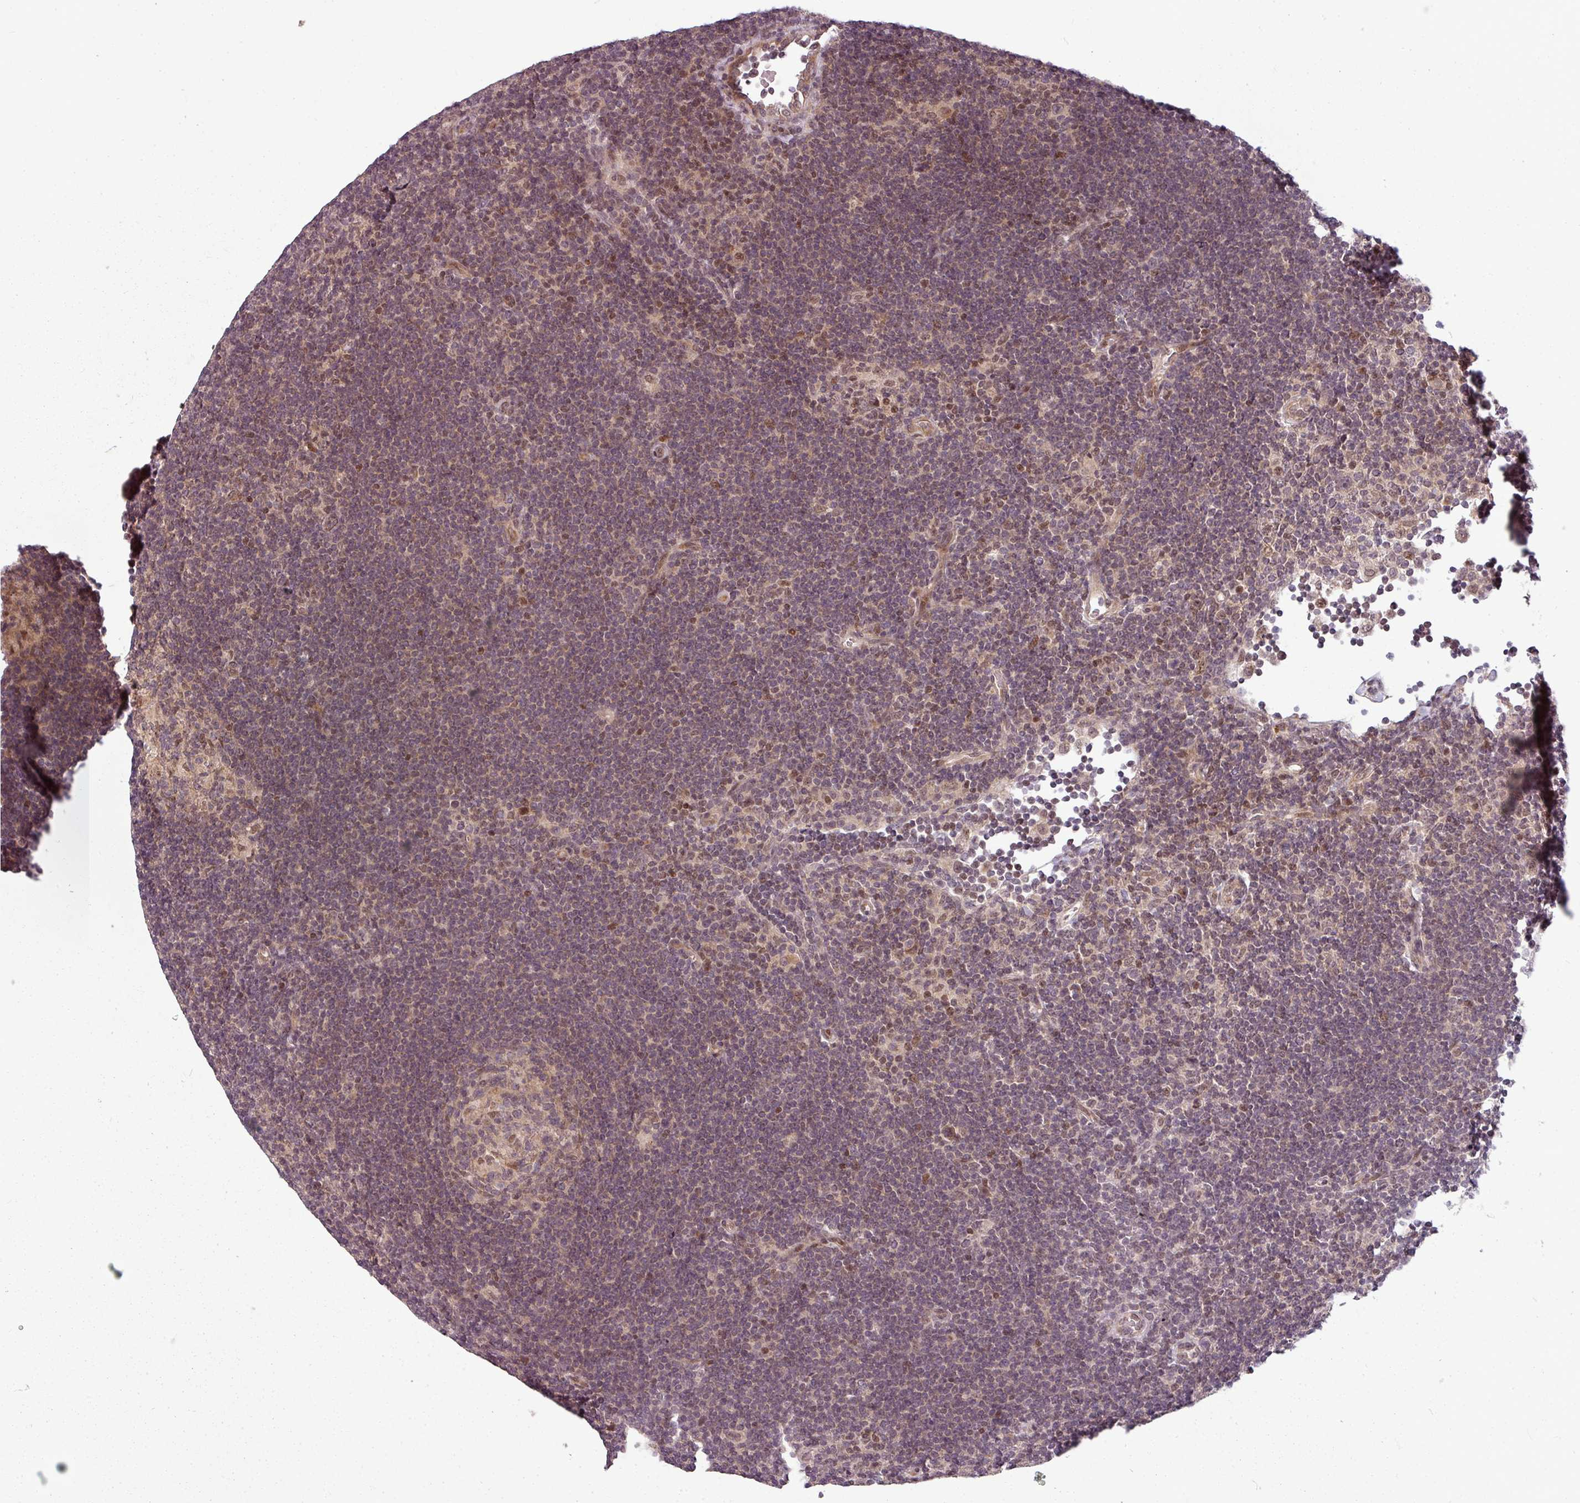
{"staining": {"intensity": "weak", "quantity": "25%-75%", "location": "cytoplasmic/membranous,nuclear"}, "tissue": "lymphoma", "cell_type": "Tumor cells", "image_type": "cancer", "snomed": [{"axis": "morphology", "description": "Hodgkin's disease, NOS"}, {"axis": "topography", "description": "Lymph node"}], "caption": "Immunohistochemistry (DAB) staining of Hodgkin's disease shows weak cytoplasmic/membranous and nuclear protein staining in about 25%-75% of tumor cells.", "gene": "CLIC1", "patient": {"sex": "female", "age": 57}}